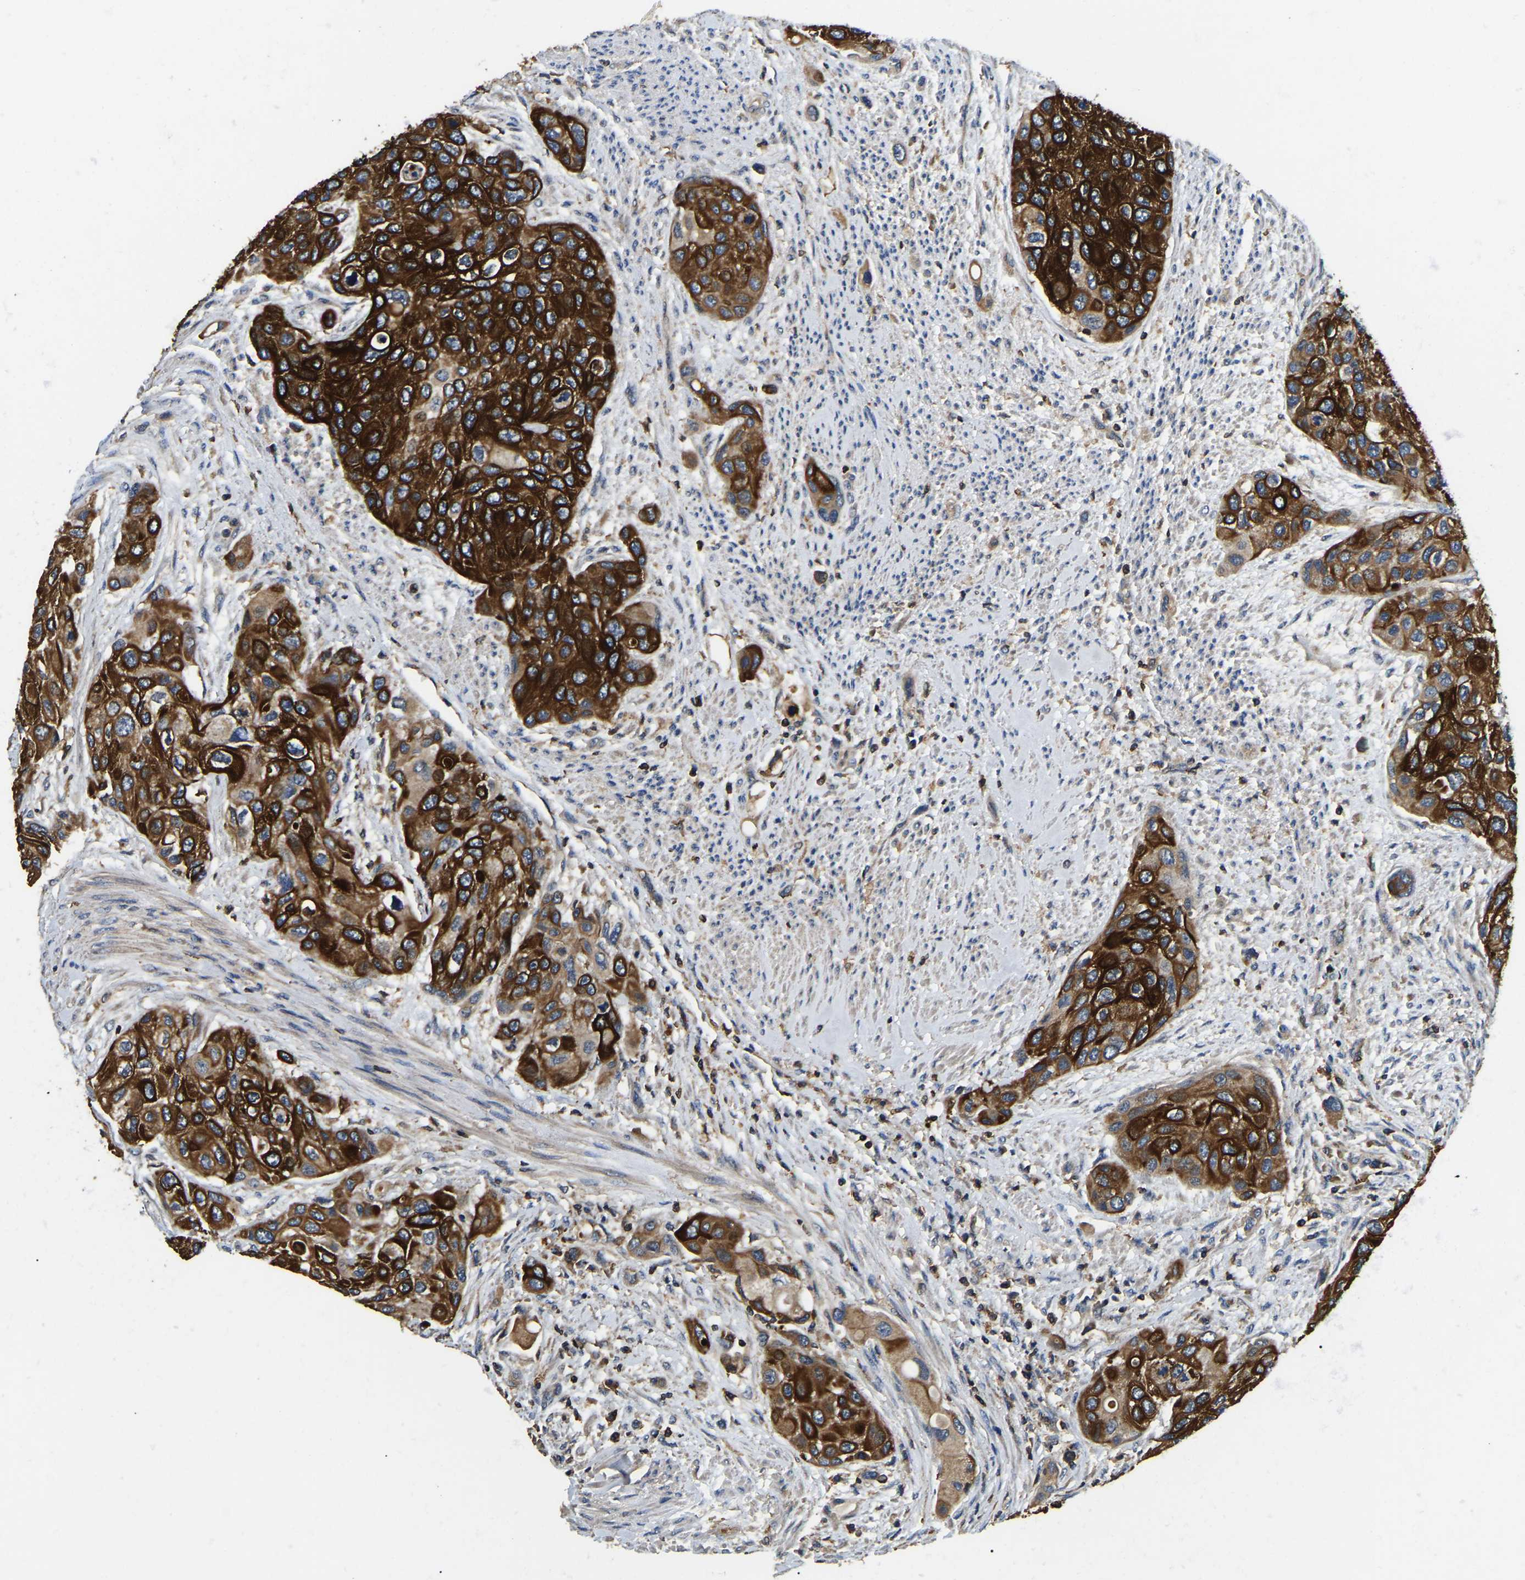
{"staining": {"intensity": "strong", "quantity": ">75%", "location": "cytoplasmic/membranous"}, "tissue": "urothelial cancer", "cell_type": "Tumor cells", "image_type": "cancer", "snomed": [{"axis": "morphology", "description": "Urothelial carcinoma, High grade"}, {"axis": "topography", "description": "Urinary bladder"}], "caption": "Immunohistochemistry of urothelial carcinoma (high-grade) reveals high levels of strong cytoplasmic/membranous staining in about >75% of tumor cells.", "gene": "SMPD2", "patient": {"sex": "female", "age": 56}}